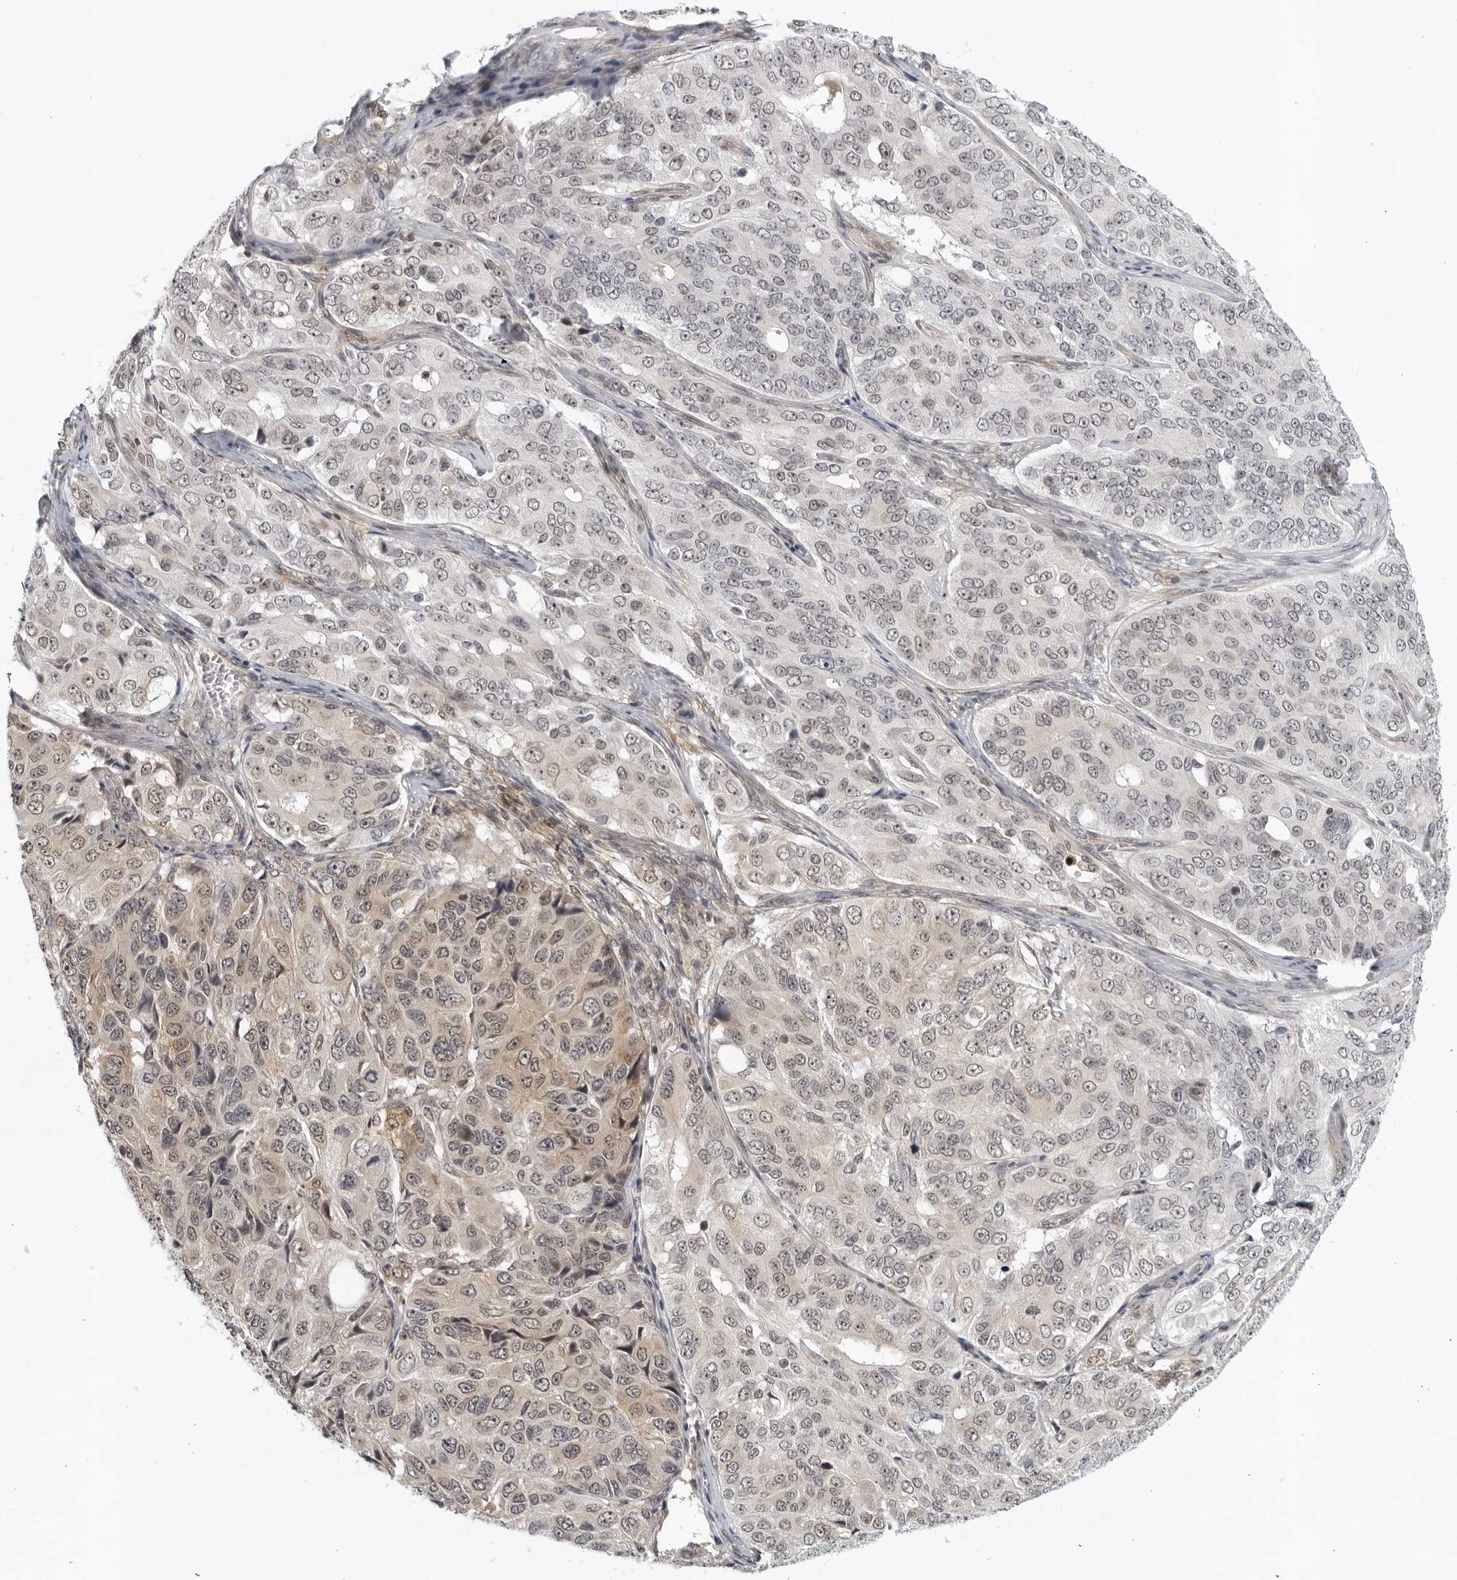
{"staining": {"intensity": "moderate", "quantity": "<25%", "location": "nuclear"}, "tissue": "ovarian cancer", "cell_type": "Tumor cells", "image_type": "cancer", "snomed": [{"axis": "morphology", "description": "Carcinoma, endometroid"}, {"axis": "topography", "description": "Ovary"}], "caption": "Immunohistochemical staining of ovarian endometroid carcinoma shows moderate nuclear protein staining in approximately <25% of tumor cells.", "gene": "CC2D1B", "patient": {"sex": "female", "age": 51}}